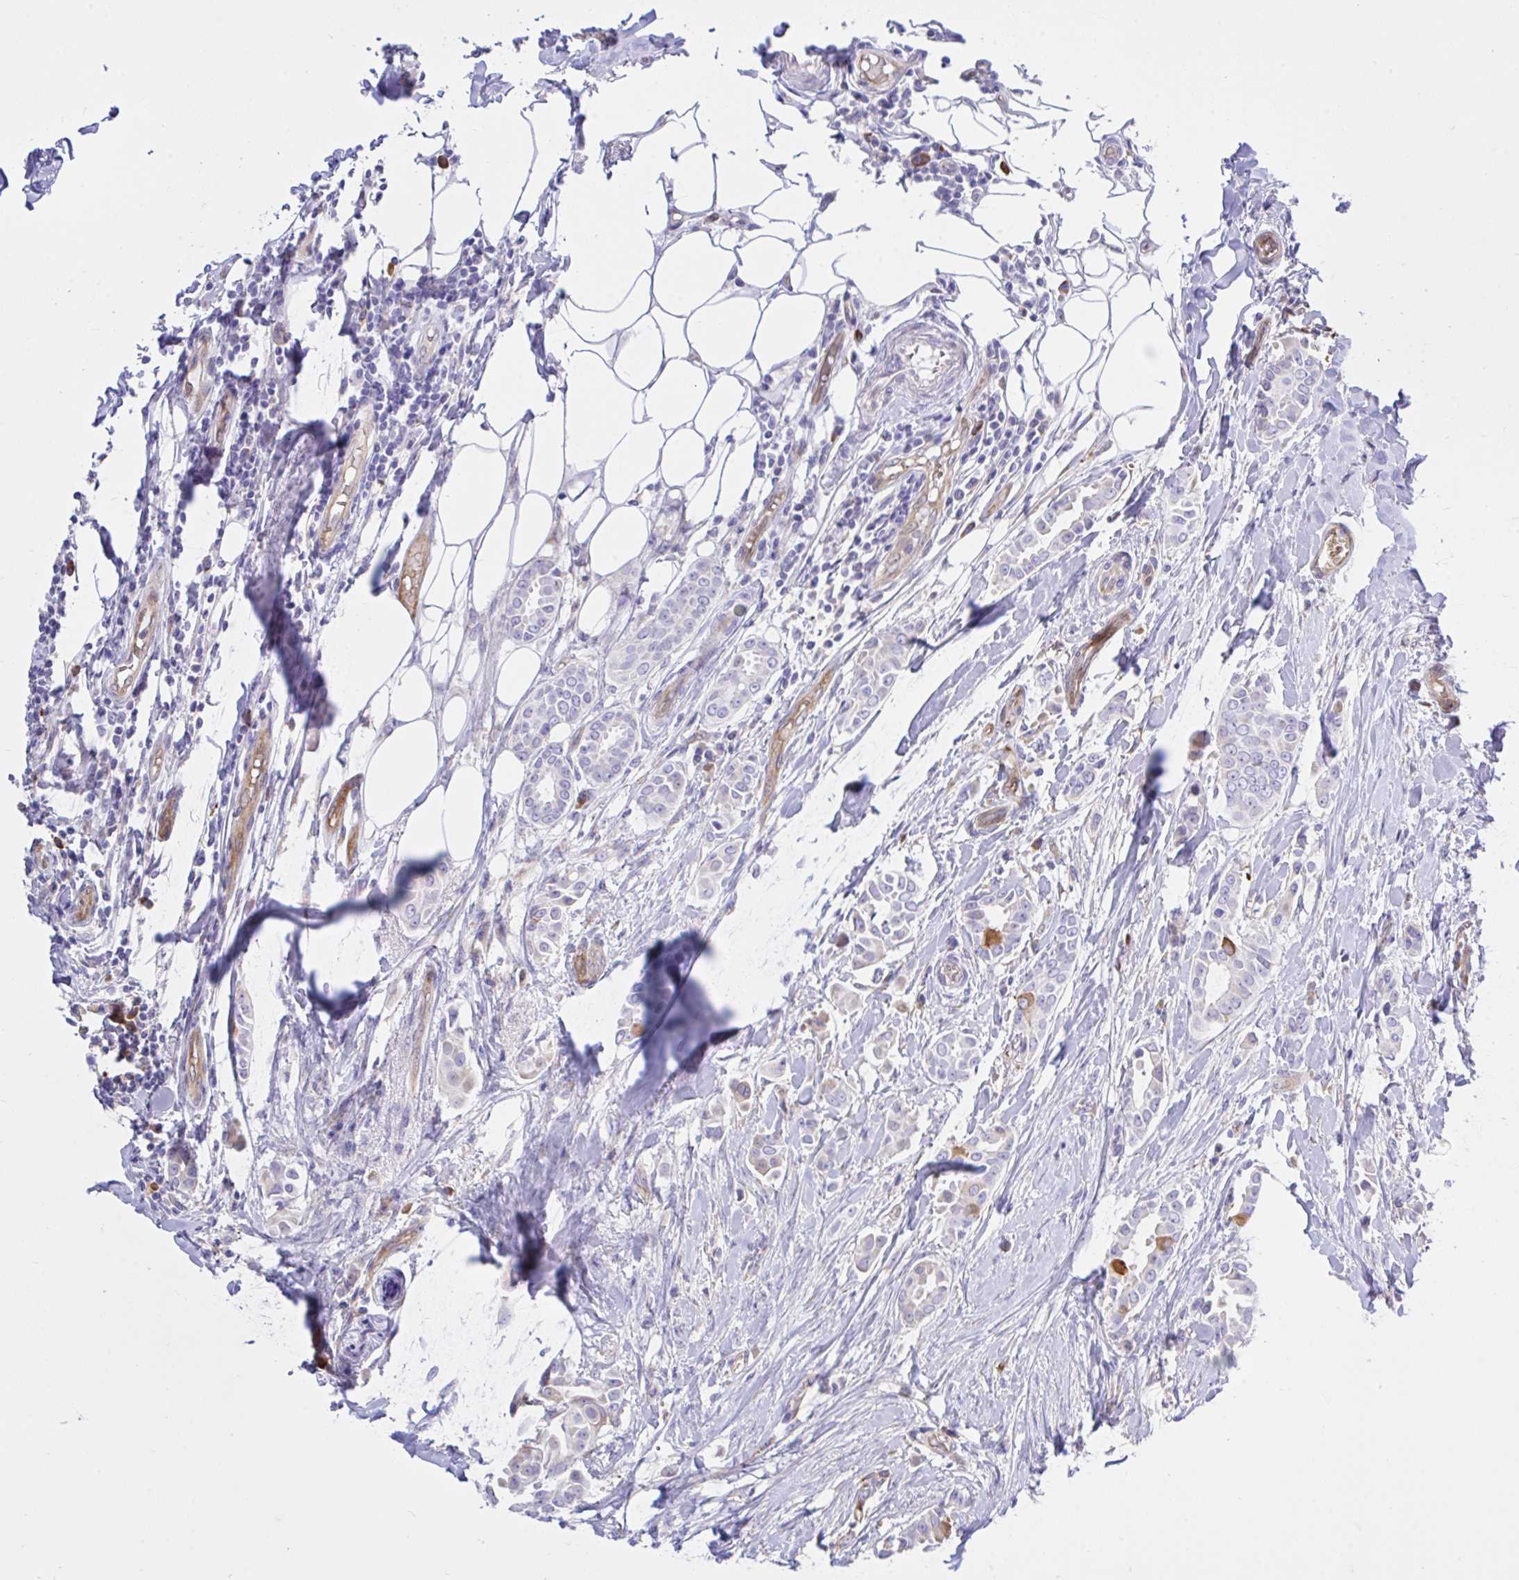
{"staining": {"intensity": "negative", "quantity": "none", "location": "none"}, "tissue": "breast cancer", "cell_type": "Tumor cells", "image_type": "cancer", "snomed": [{"axis": "morphology", "description": "Duct carcinoma"}, {"axis": "topography", "description": "Breast"}], "caption": "Tumor cells are negative for brown protein staining in breast cancer.", "gene": "EEF1A2", "patient": {"sex": "female", "age": 64}}